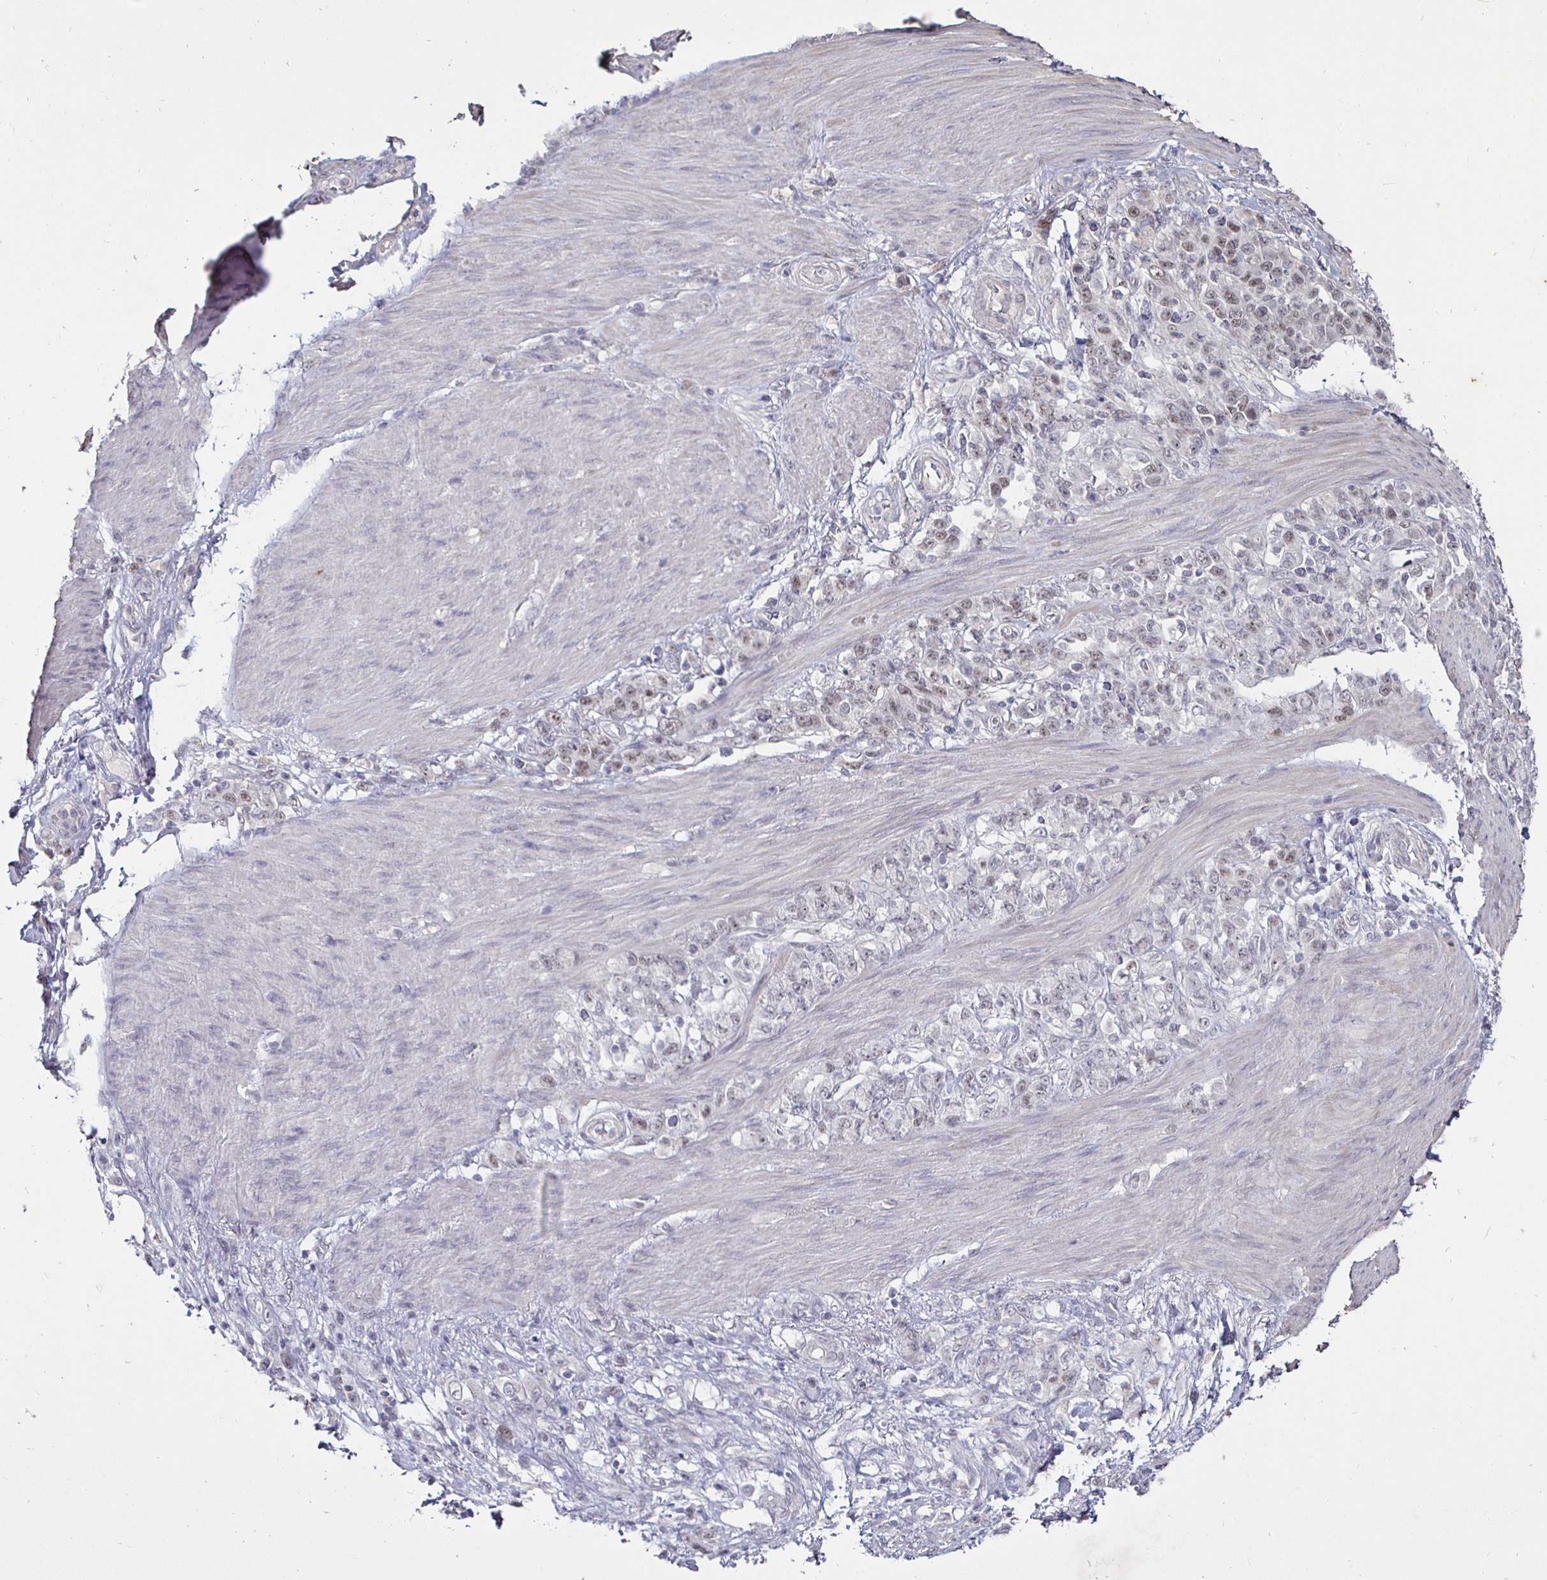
{"staining": {"intensity": "weak", "quantity": "25%-75%", "location": "nuclear"}, "tissue": "stomach cancer", "cell_type": "Tumor cells", "image_type": "cancer", "snomed": [{"axis": "morphology", "description": "Adenocarcinoma, NOS"}, {"axis": "topography", "description": "Stomach"}], "caption": "A photomicrograph of stomach cancer stained for a protein displays weak nuclear brown staining in tumor cells.", "gene": "MLH1", "patient": {"sex": "female", "age": 79}}